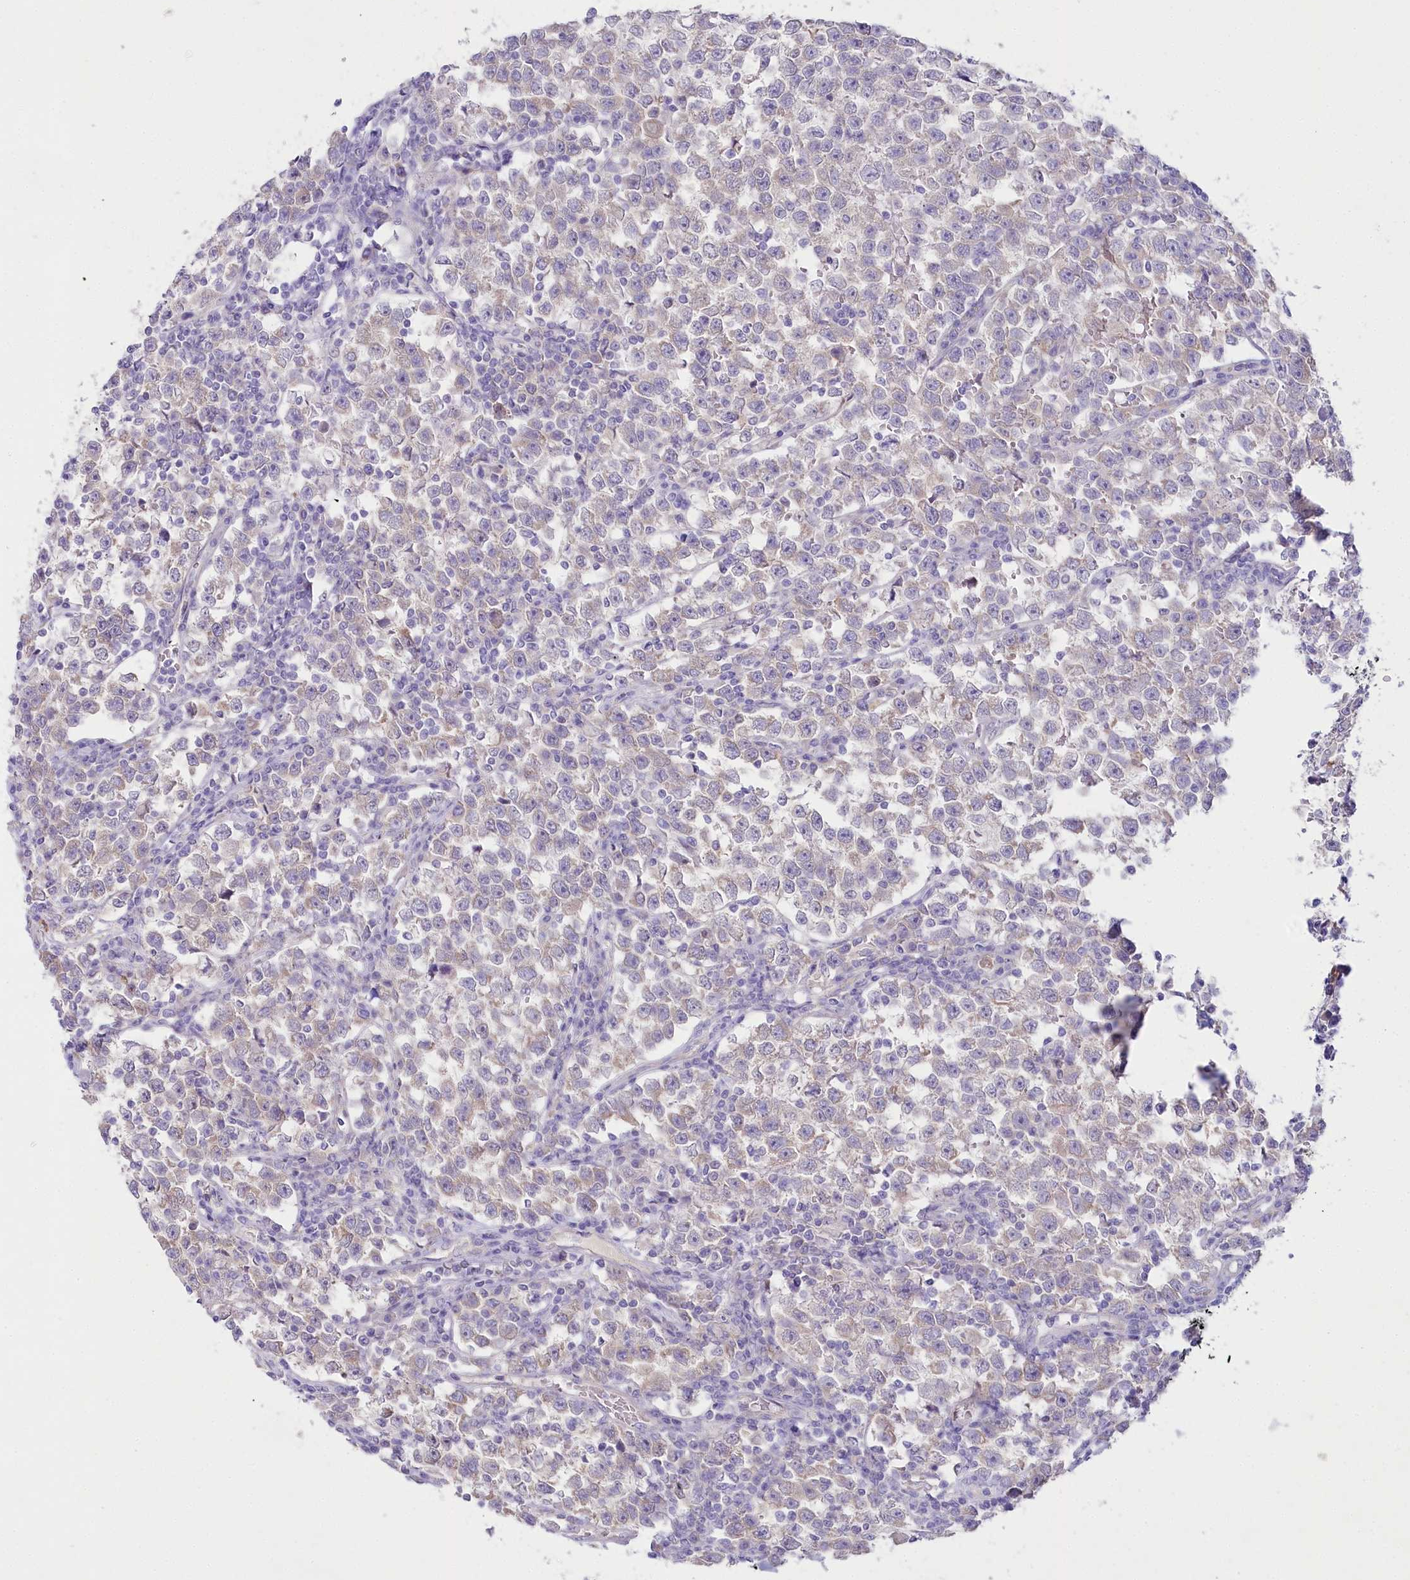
{"staining": {"intensity": "weak", "quantity": "25%-75%", "location": "cytoplasmic/membranous"}, "tissue": "testis cancer", "cell_type": "Tumor cells", "image_type": "cancer", "snomed": [{"axis": "morphology", "description": "Normal tissue, NOS"}, {"axis": "morphology", "description": "Seminoma, NOS"}, {"axis": "topography", "description": "Testis"}], "caption": "The photomicrograph exhibits staining of testis seminoma, revealing weak cytoplasmic/membranous protein staining (brown color) within tumor cells.", "gene": "MYOZ1", "patient": {"sex": "male", "age": 43}}